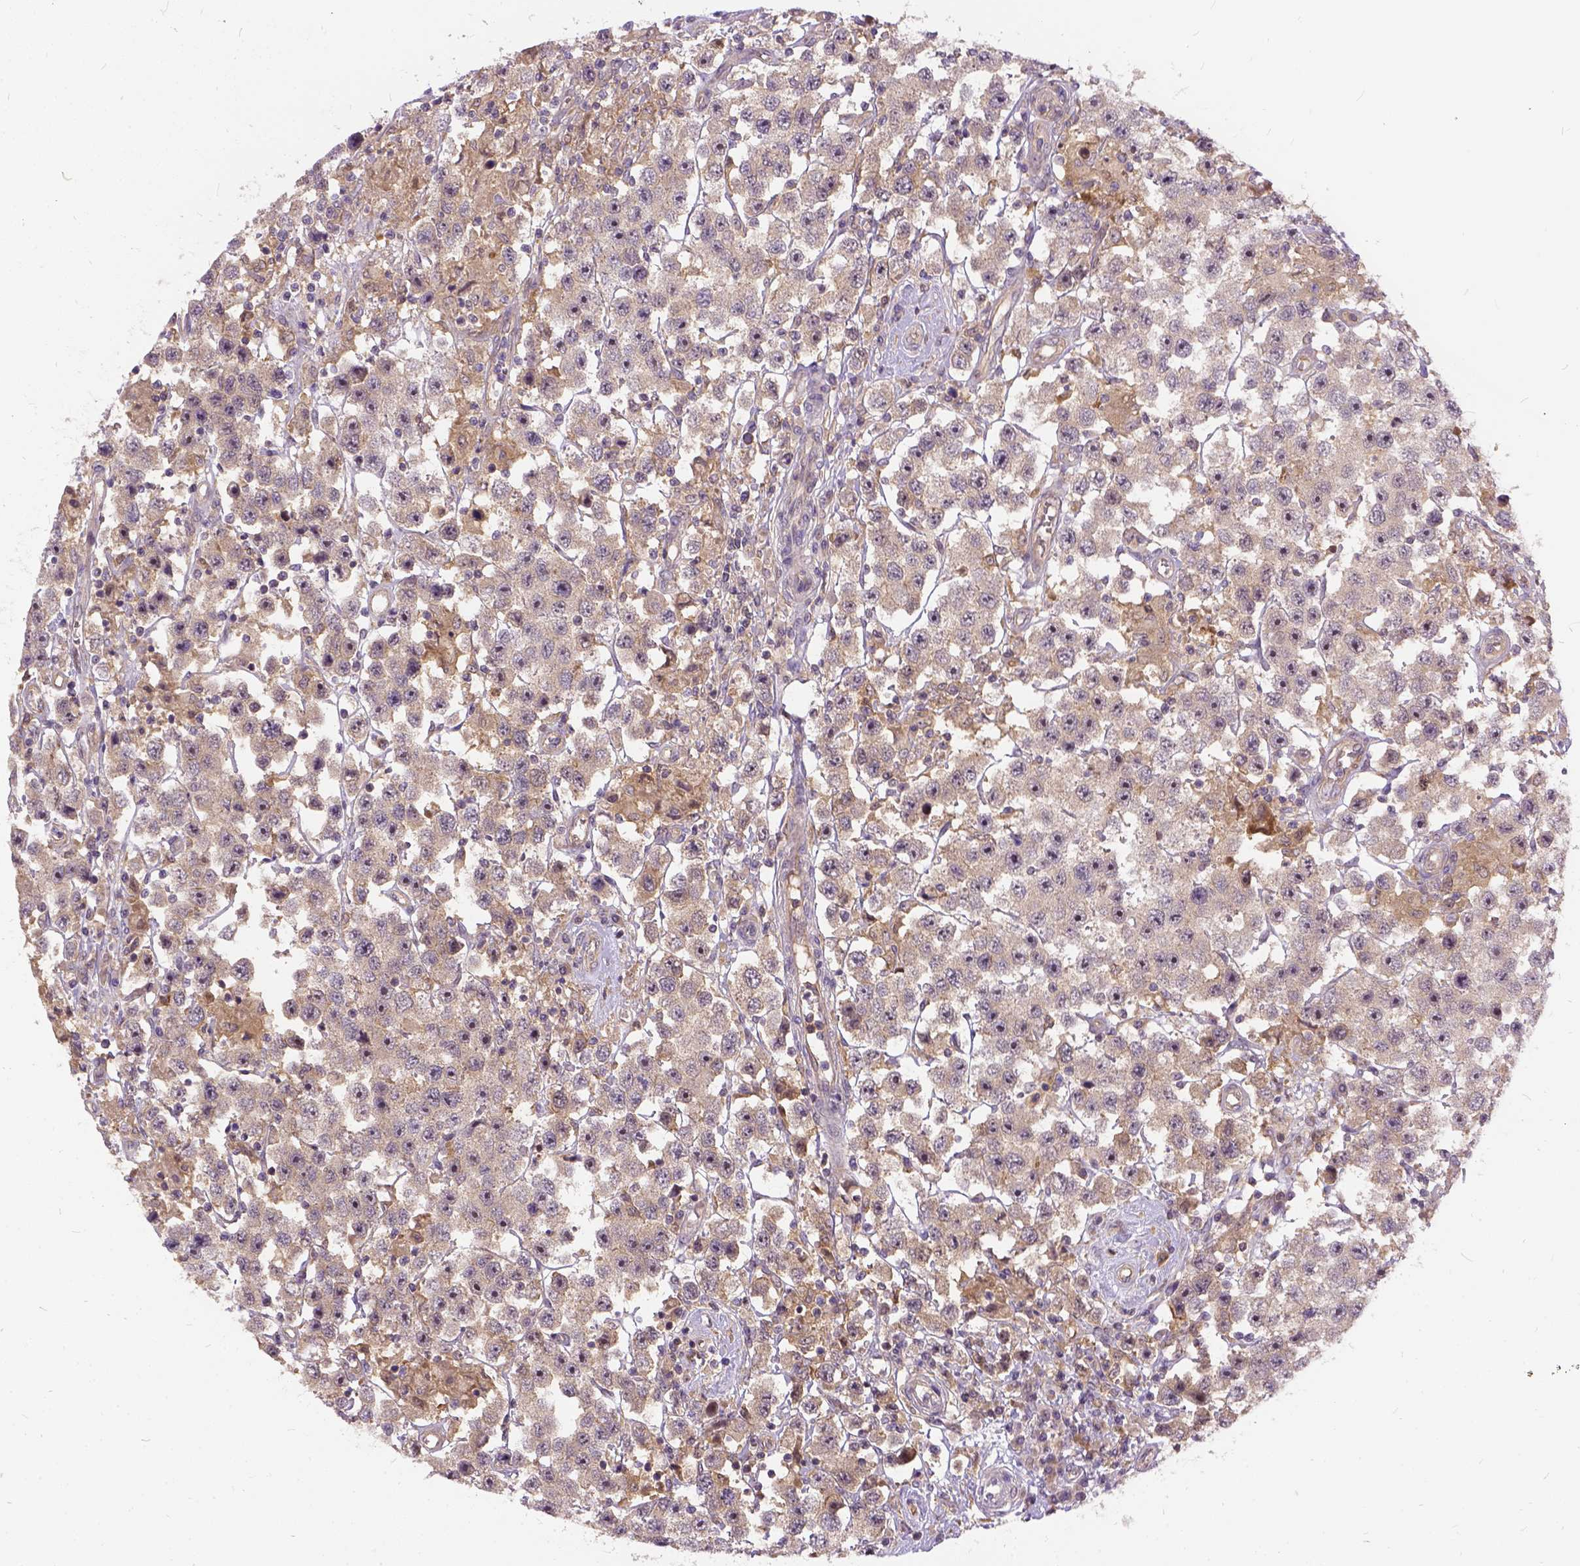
{"staining": {"intensity": "weak", "quantity": ">75%", "location": "cytoplasmic/membranous"}, "tissue": "testis cancer", "cell_type": "Tumor cells", "image_type": "cancer", "snomed": [{"axis": "morphology", "description": "Seminoma, NOS"}, {"axis": "topography", "description": "Testis"}], "caption": "Testis cancer stained with a brown dye demonstrates weak cytoplasmic/membranous positive positivity in about >75% of tumor cells.", "gene": "ILRUN", "patient": {"sex": "male", "age": 45}}